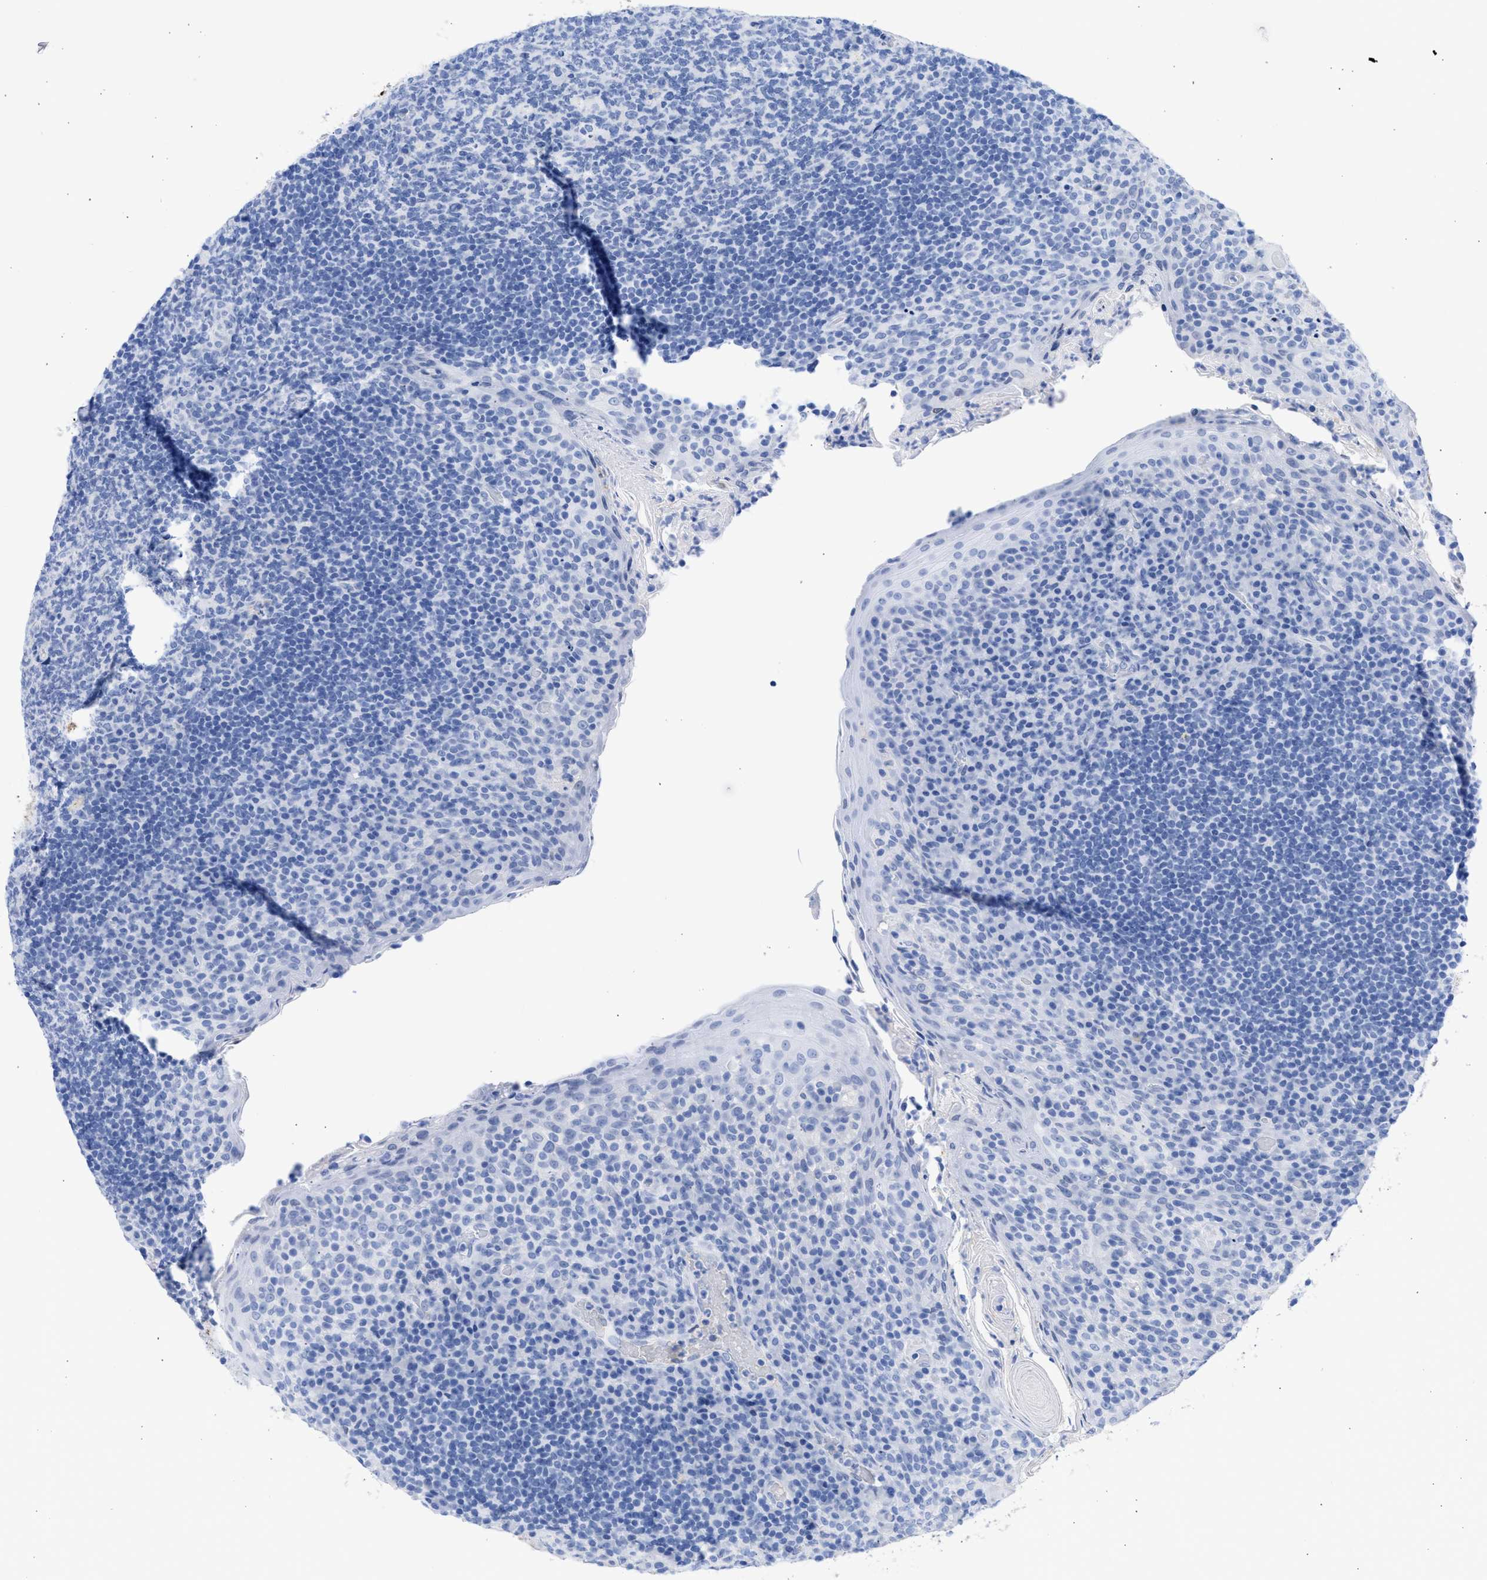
{"staining": {"intensity": "negative", "quantity": "none", "location": "none"}, "tissue": "tonsil", "cell_type": "Germinal center cells", "image_type": "normal", "snomed": [{"axis": "morphology", "description": "Normal tissue, NOS"}, {"axis": "topography", "description": "Tonsil"}], "caption": "Immunohistochemical staining of unremarkable human tonsil demonstrates no significant expression in germinal center cells. Brightfield microscopy of immunohistochemistry stained with DAB (3,3'-diaminobenzidine) (brown) and hematoxylin (blue), captured at high magnification.", "gene": "RSPH1", "patient": {"sex": "male", "age": 17}}